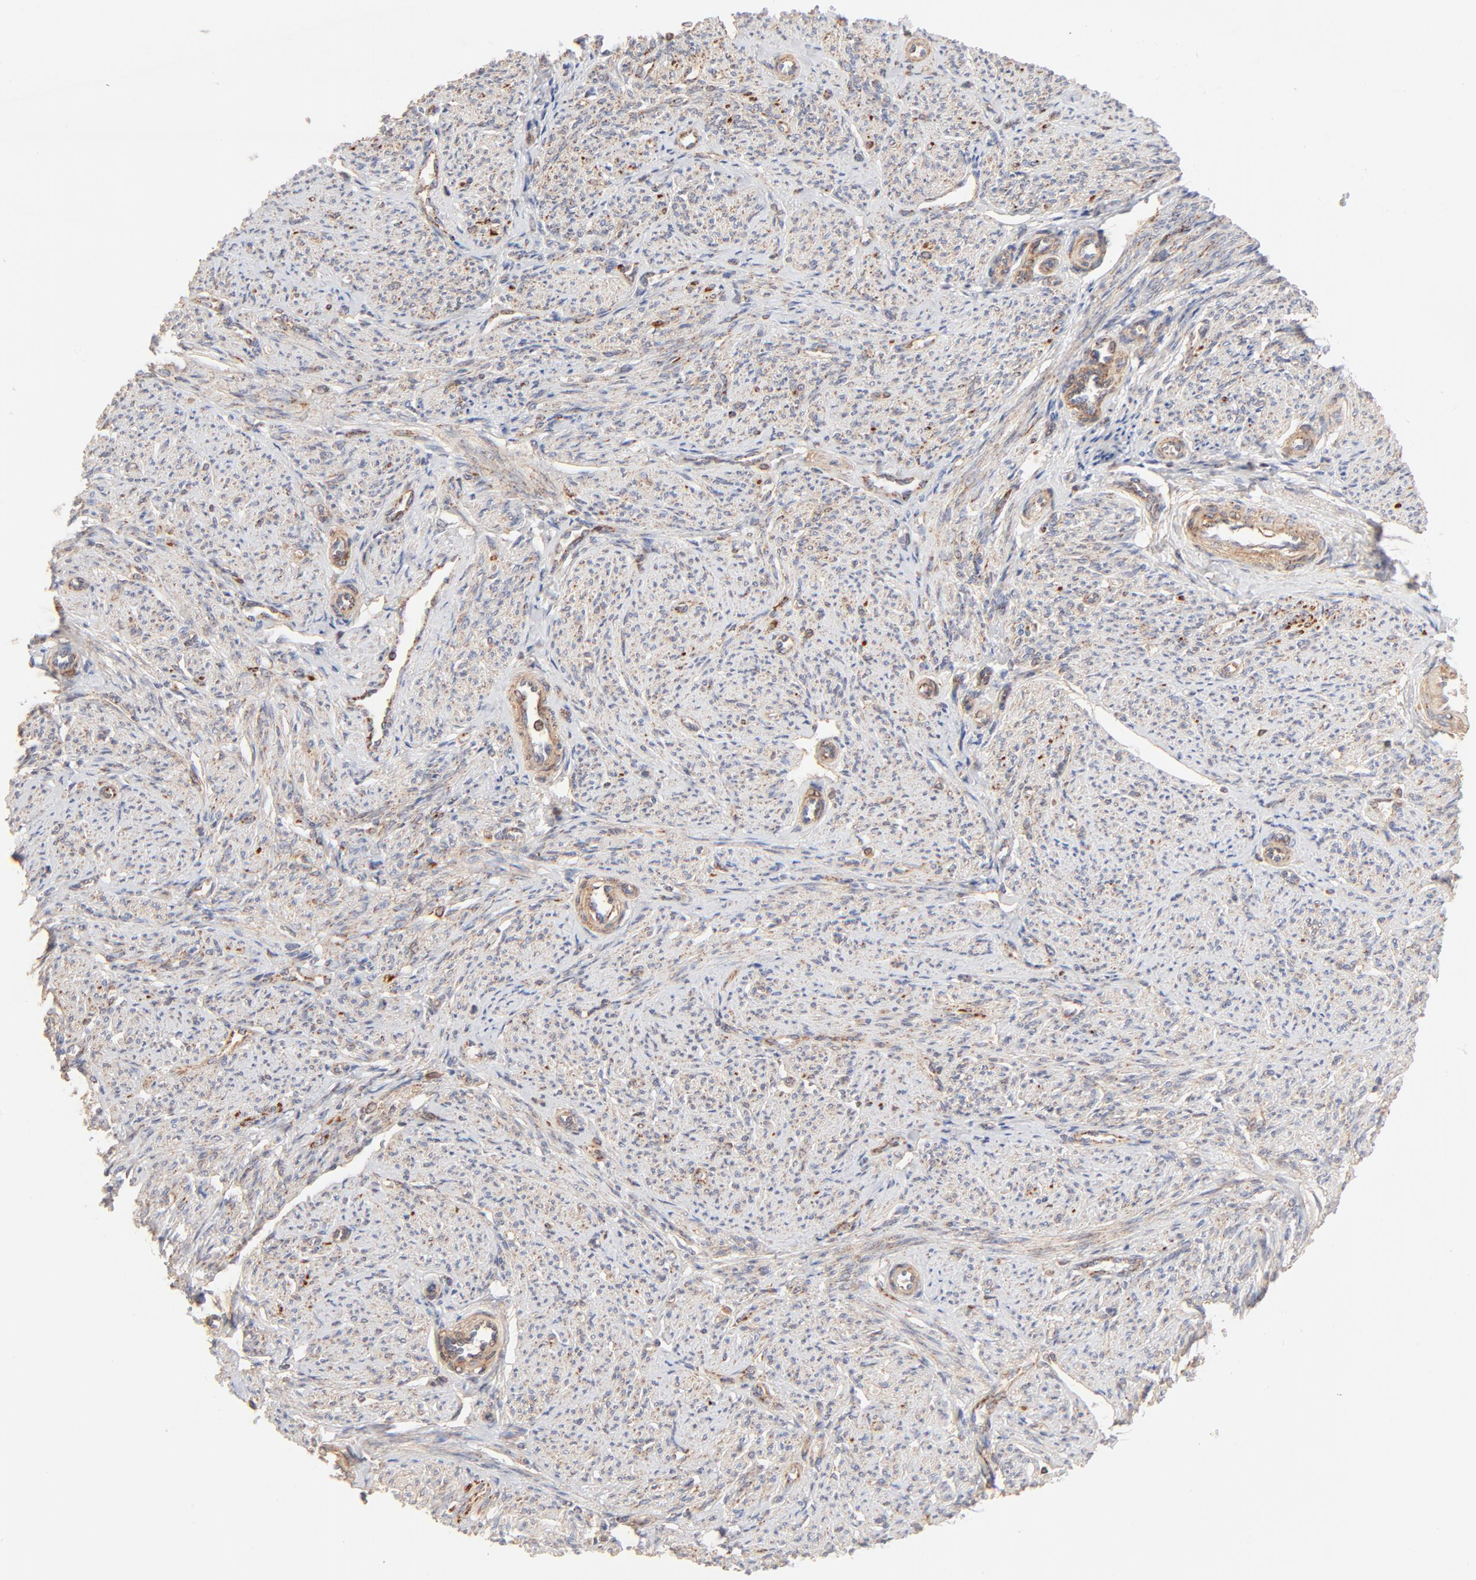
{"staining": {"intensity": "weak", "quantity": "25%-75%", "location": "cytoplasmic/membranous"}, "tissue": "smooth muscle", "cell_type": "Smooth muscle cells", "image_type": "normal", "snomed": [{"axis": "morphology", "description": "Normal tissue, NOS"}, {"axis": "topography", "description": "Smooth muscle"}], "caption": "Immunohistochemical staining of unremarkable human smooth muscle exhibits low levels of weak cytoplasmic/membranous positivity in approximately 25%-75% of smooth muscle cells.", "gene": "CSPG4", "patient": {"sex": "female", "age": 65}}